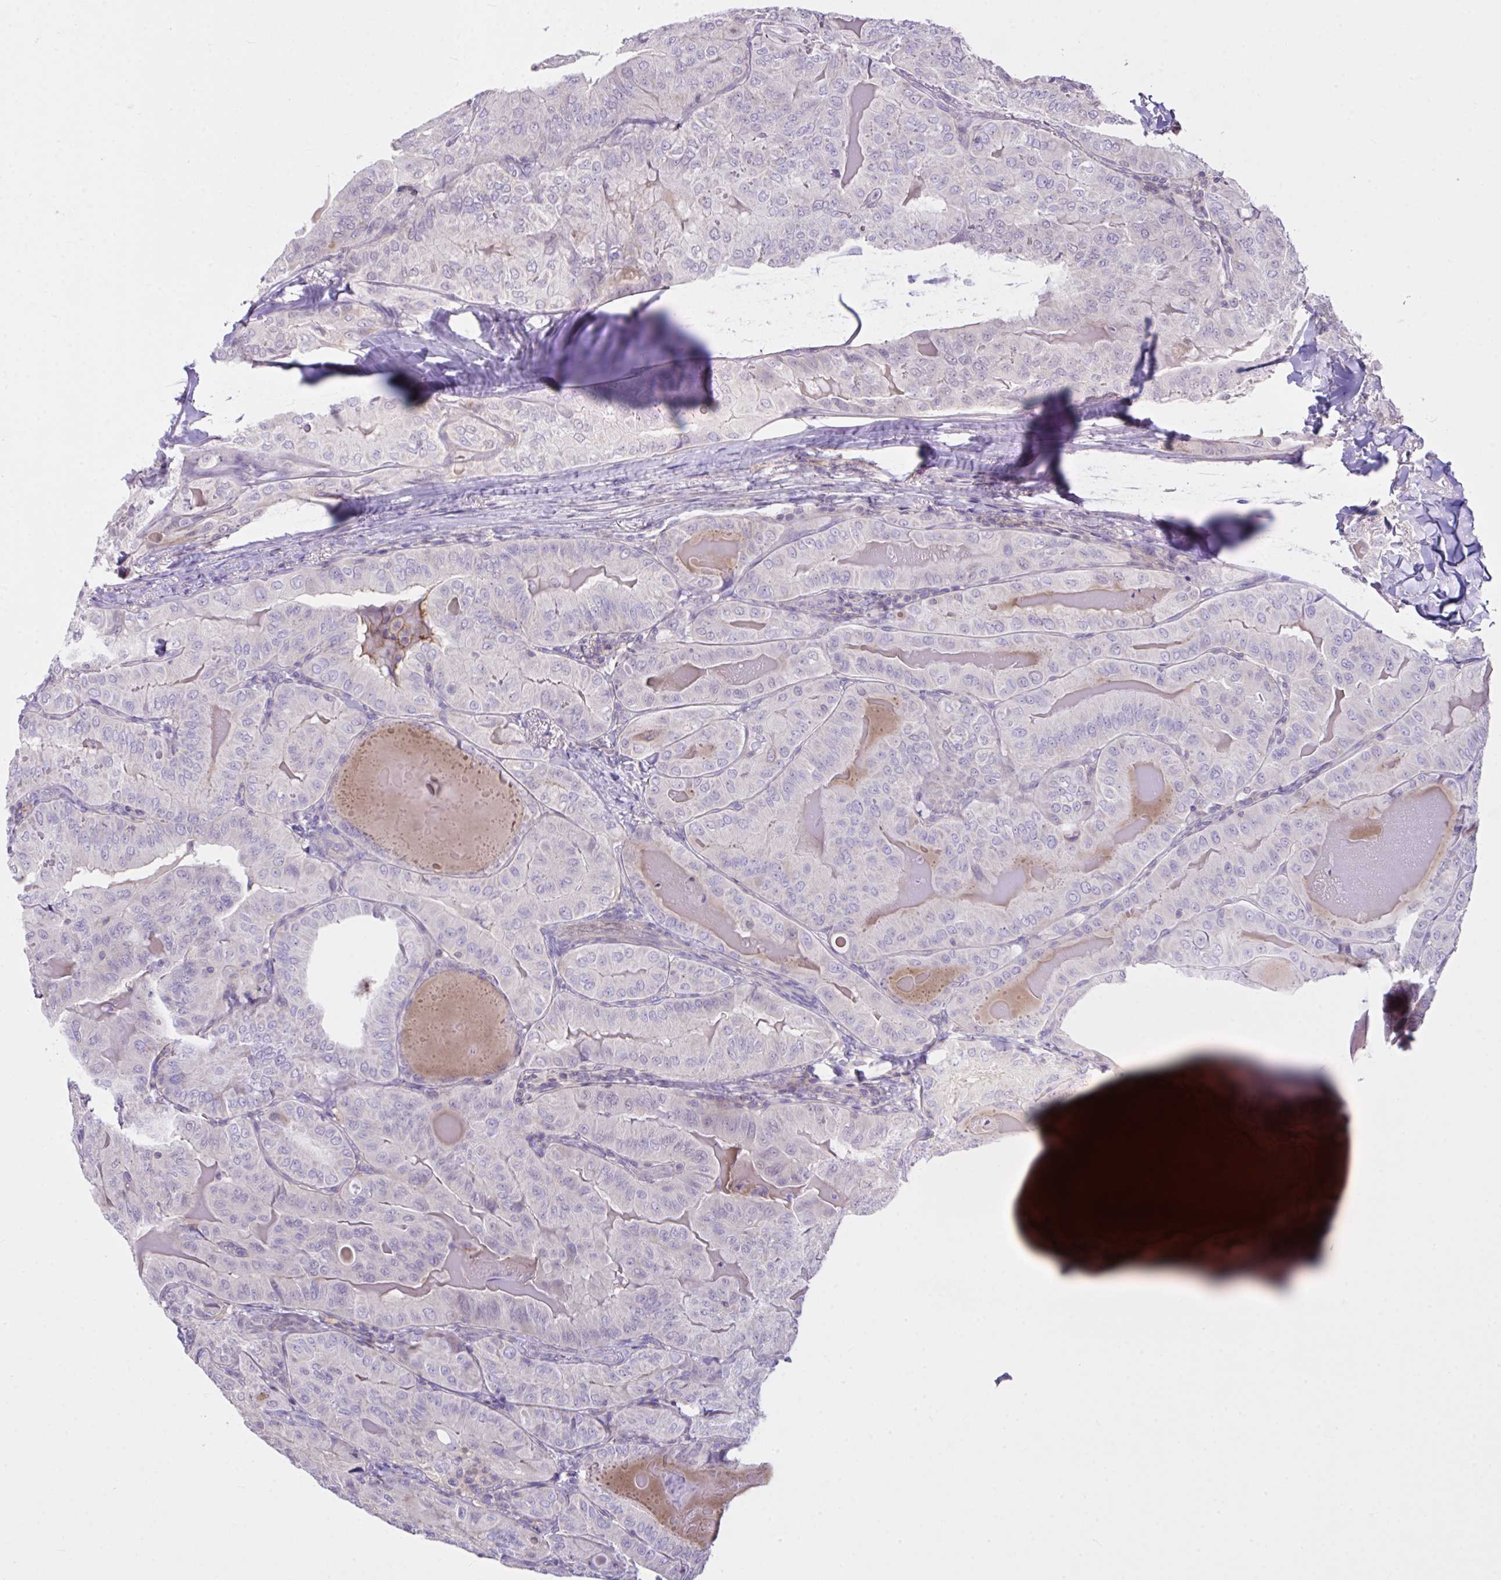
{"staining": {"intensity": "negative", "quantity": "none", "location": "none"}, "tissue": "thyroid cancer", "cell_type": "Tumor cells", "image_type": "cancer", "snomed": [{"axis": "morphology", "description": "Papillary adenocarcinoma, NOS"}, {"axis": "topography", "description": "Thyroid gland"}], "caption": "The histopathology image reveals no staining of tumor cells in thyroid papillary adenocarcinoma.", "gene": "D2HGDH", "patient": {"sex": "female", "age": 68}}